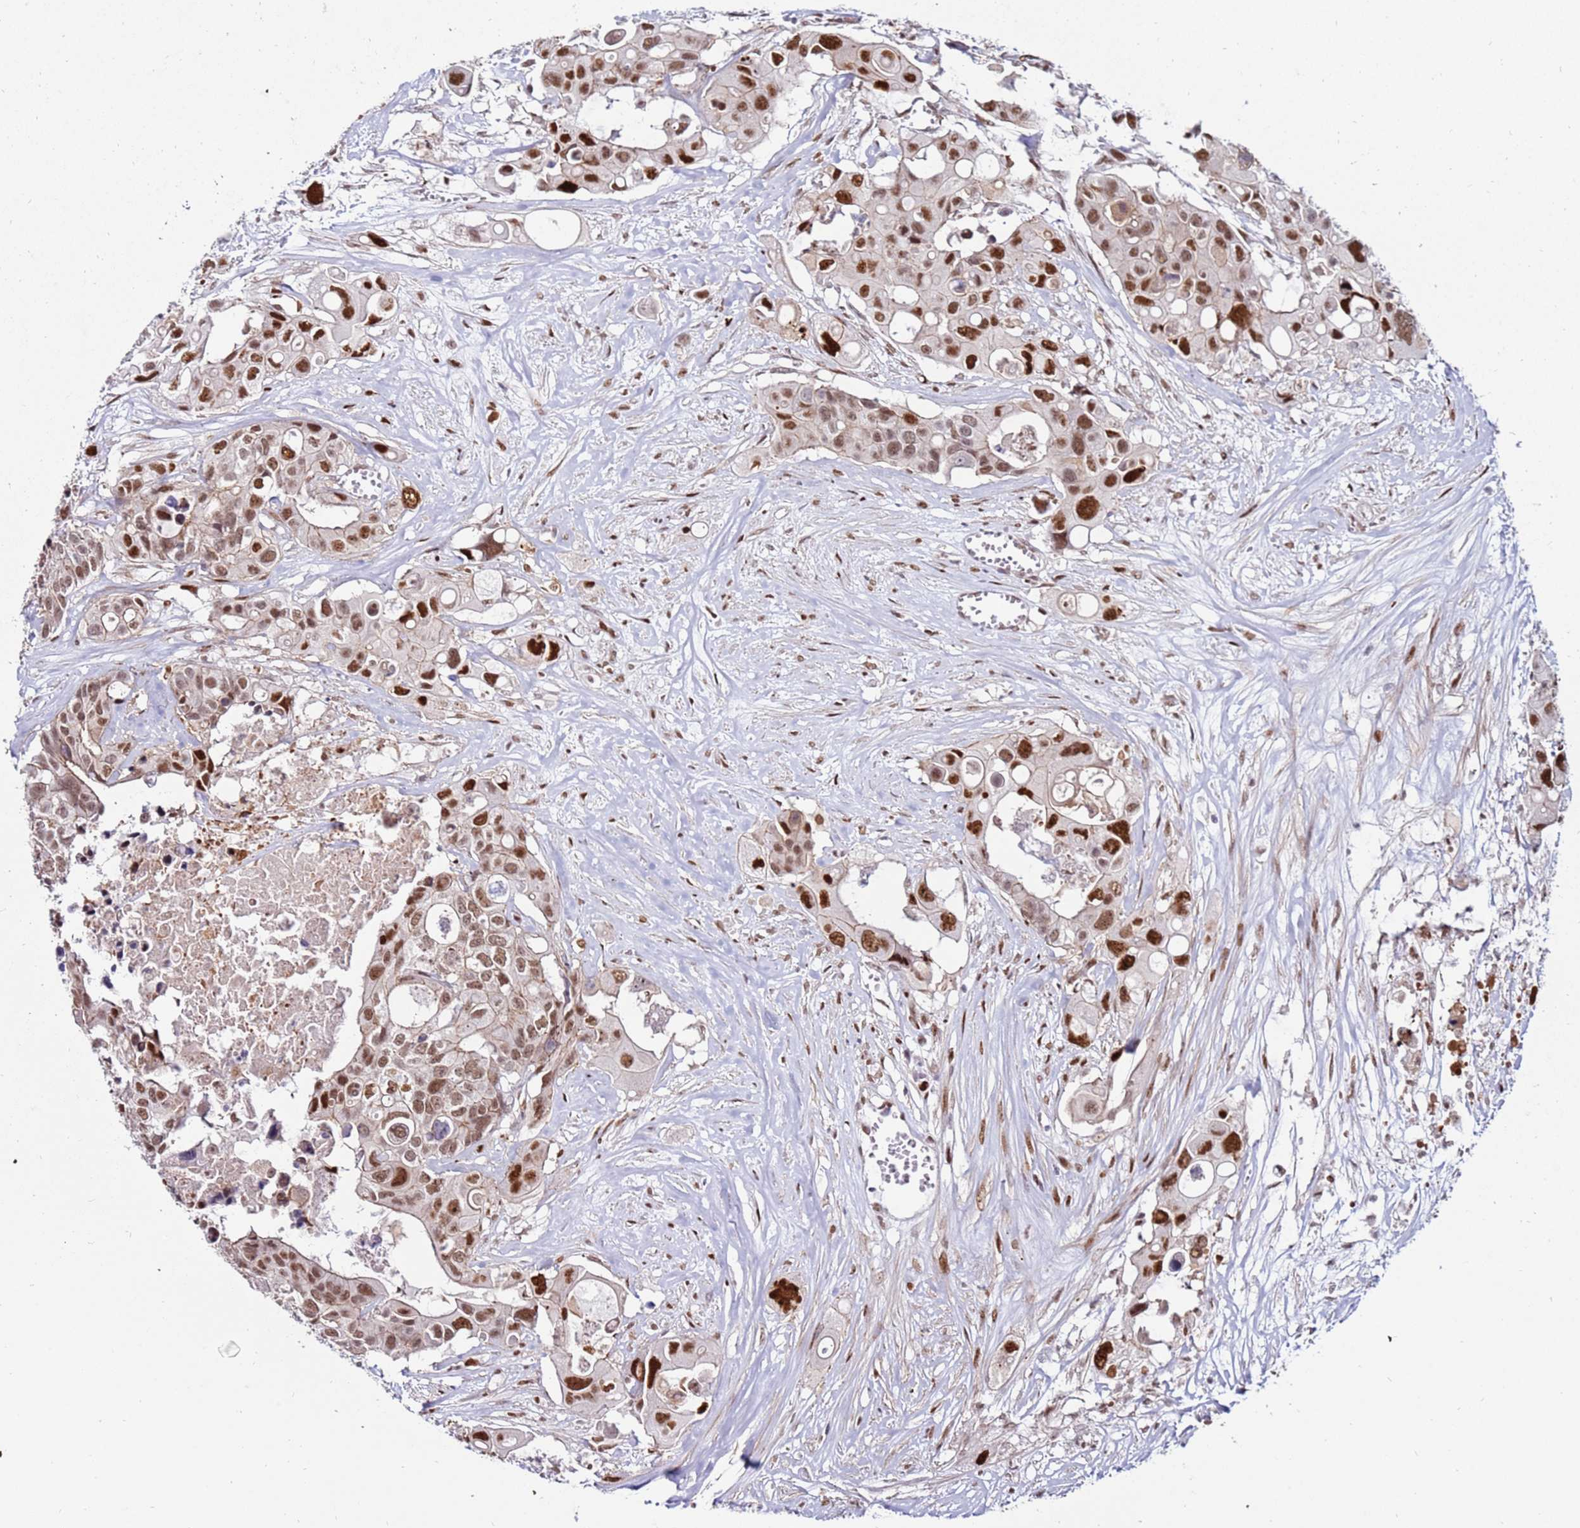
{"staining": {"intensity": "moderate", "quantity": ">75%", "location": "cytoplasmic/membranous,nuclear"}, "tissue": "colorectal cancer", "cell_type": "Tumor cells", "image_type": "cancer", "snomed": [{"axis": "morphology", "description": "Adenocarcinoma, NOS"}, {"axis": "topography", "description": "Colon"}], "caption": "Human colorectal cancer (adenocarcinoma) stained for a protein (brown) demonstrates moderate cytoplasmic/membranous and nuclear positive positivity in about >75% of tumor cells.", "gene": "KPNA4", "patient": {"sex": "male", "age": 77}}